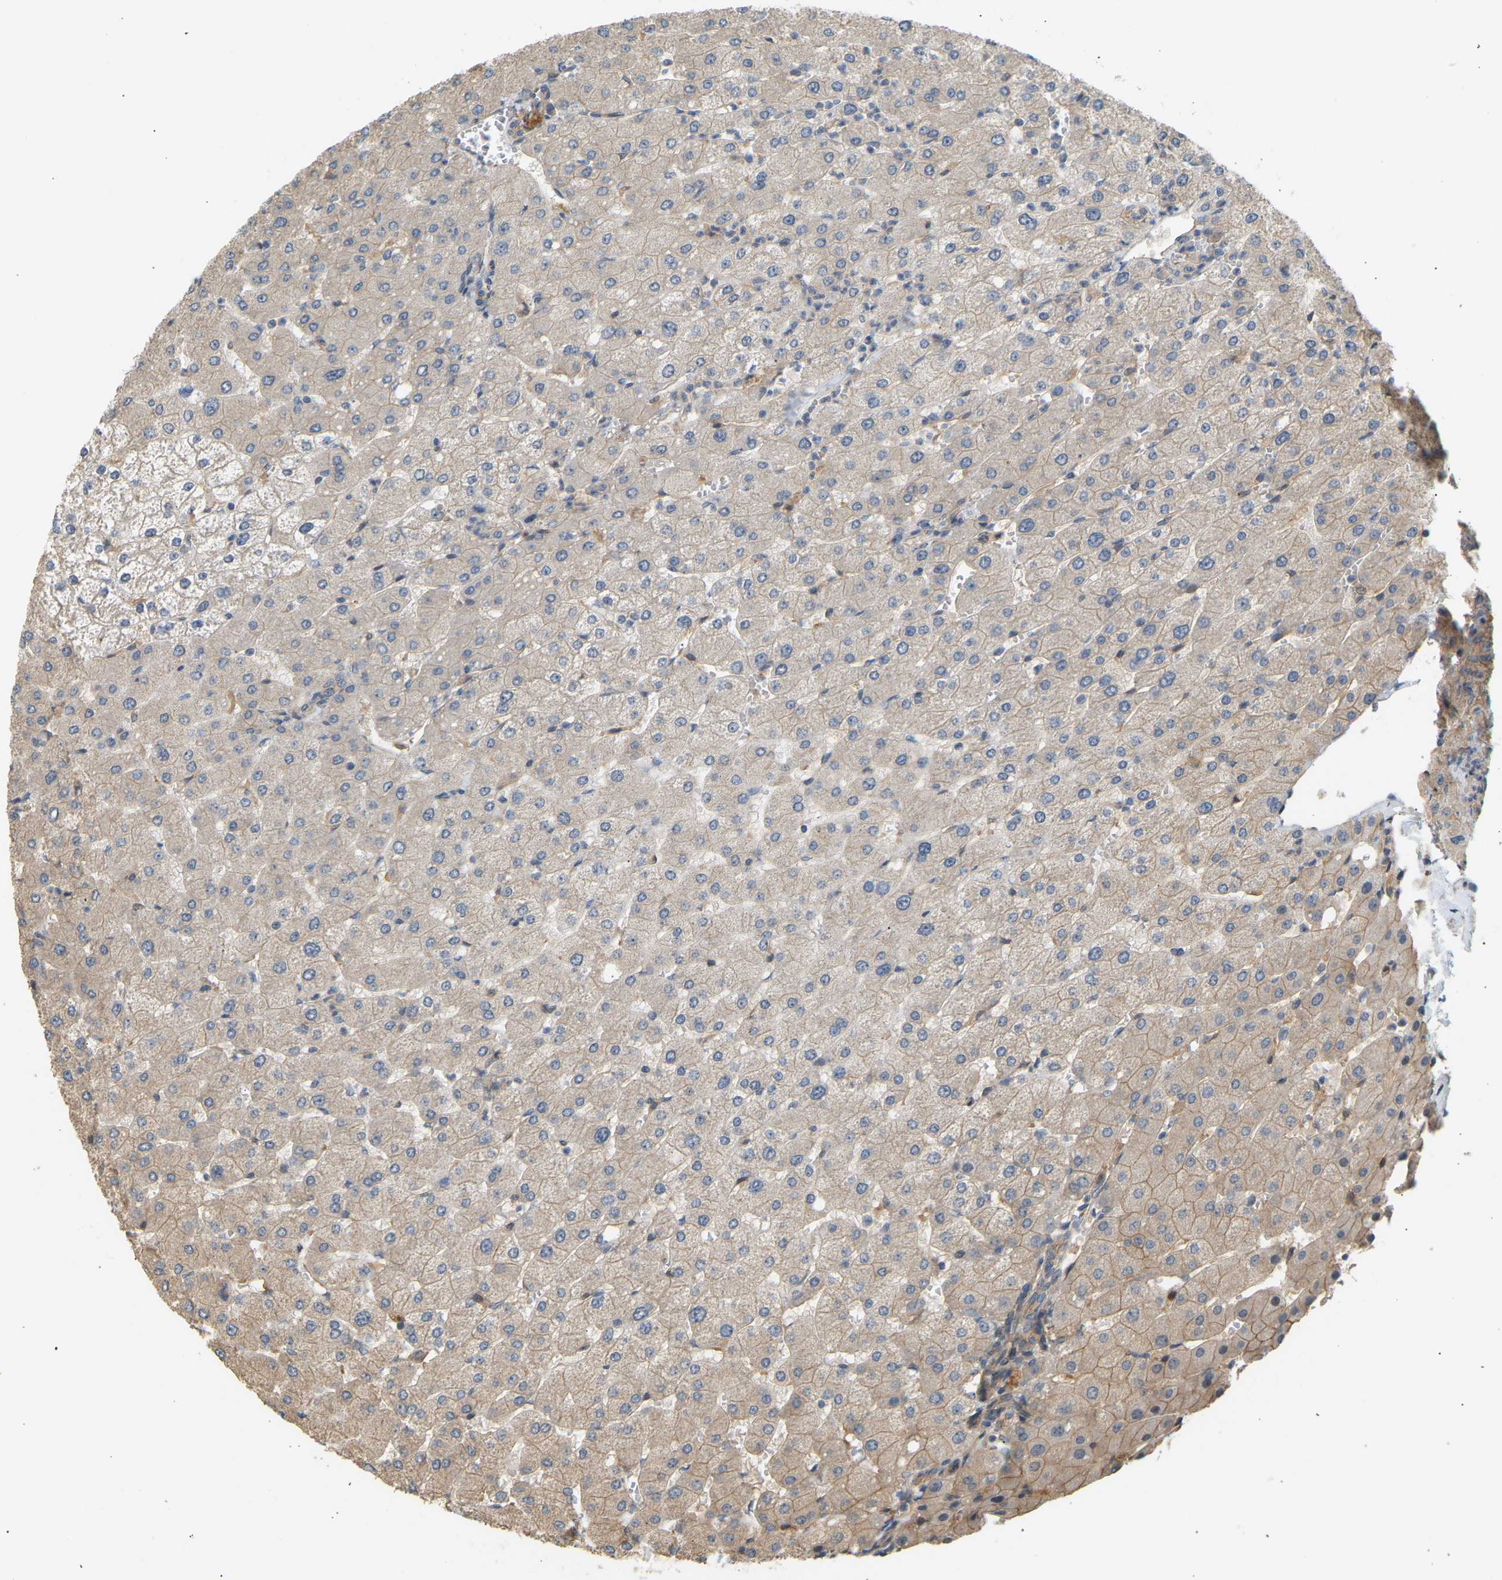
{"staining": {"intensity": "weak", "quantity": ">75%", "location": "cytoplasmic/membranous"}, "tissue": "liver", "cell_type": "Cholangiocytes", "image_type": "normal", "snomed": [{"axis": "morphology", "description": "Normal tissue, NOS"}, {"axis": "topography", "description": "Liver"}], "caption": "Liver was stained to show a protein in brown. There is low levels of weak cytoplasmic/membranous expression in about >75% of cholangiocytes. The protein is shown in brown color, while the nuclei are stained blue.", "gene": "RGL1", "patient": {"sex": "male", "age": 55}}